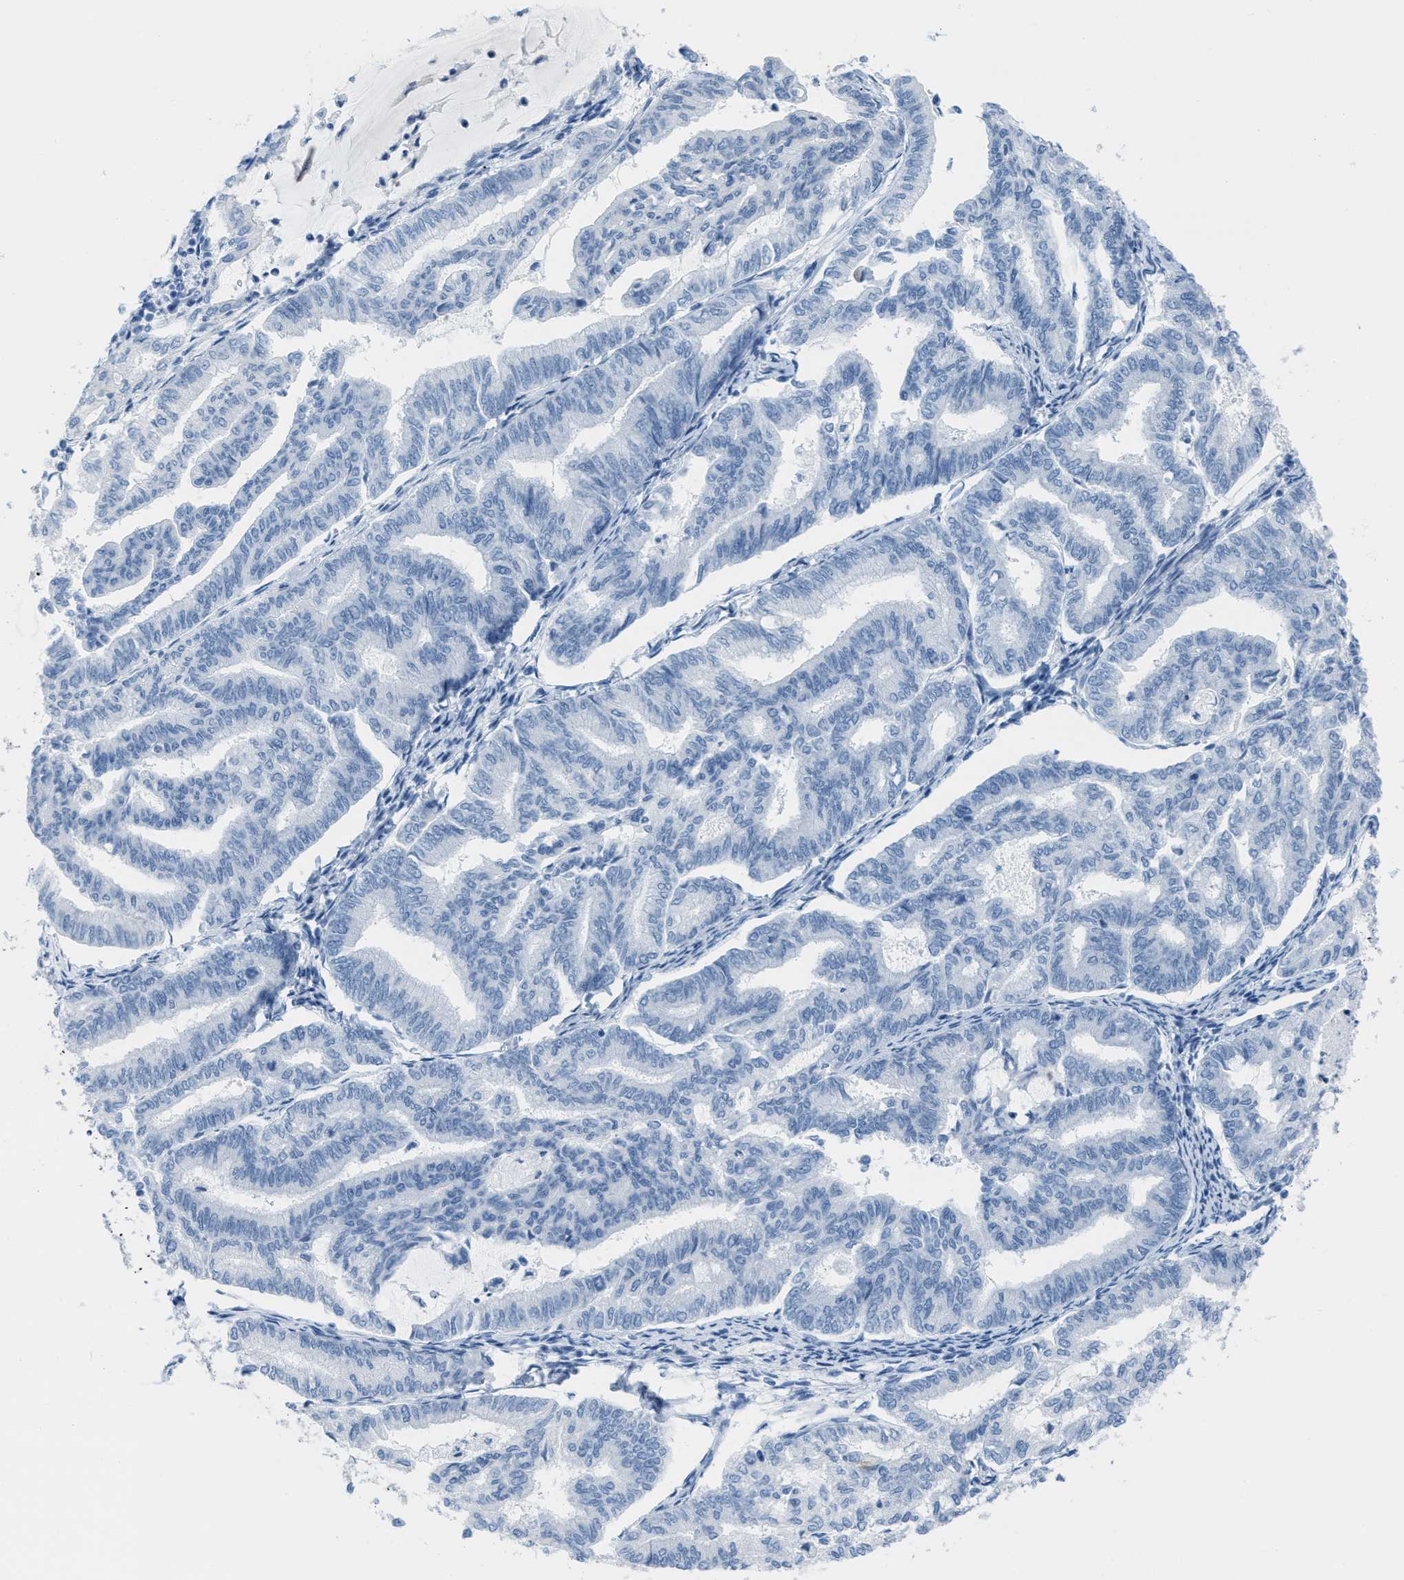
{"staining": {"intensity": "negative", "quantity": "none", "location": "none"}, "tissue": "endometrial cancer", "cell_type": "Tumor cells", "image_type": "cancer", "snomed": [{"axis": "morphology", "description": "Adenocarcinoma, NOS"}, {"axis": "topography", "description": "Endometrium"}], "caption": "High magnification brightfield microscopy of endometrial cancer (adenocarcinoma) stained with DAB (3,3'-diaminobenzidine) (brown) and counterstained with hematoxylin (blue): tumor cells show no significant positivity.", "gene": "SLC12A1", "patient": {"sex": "female", "age": 79}}